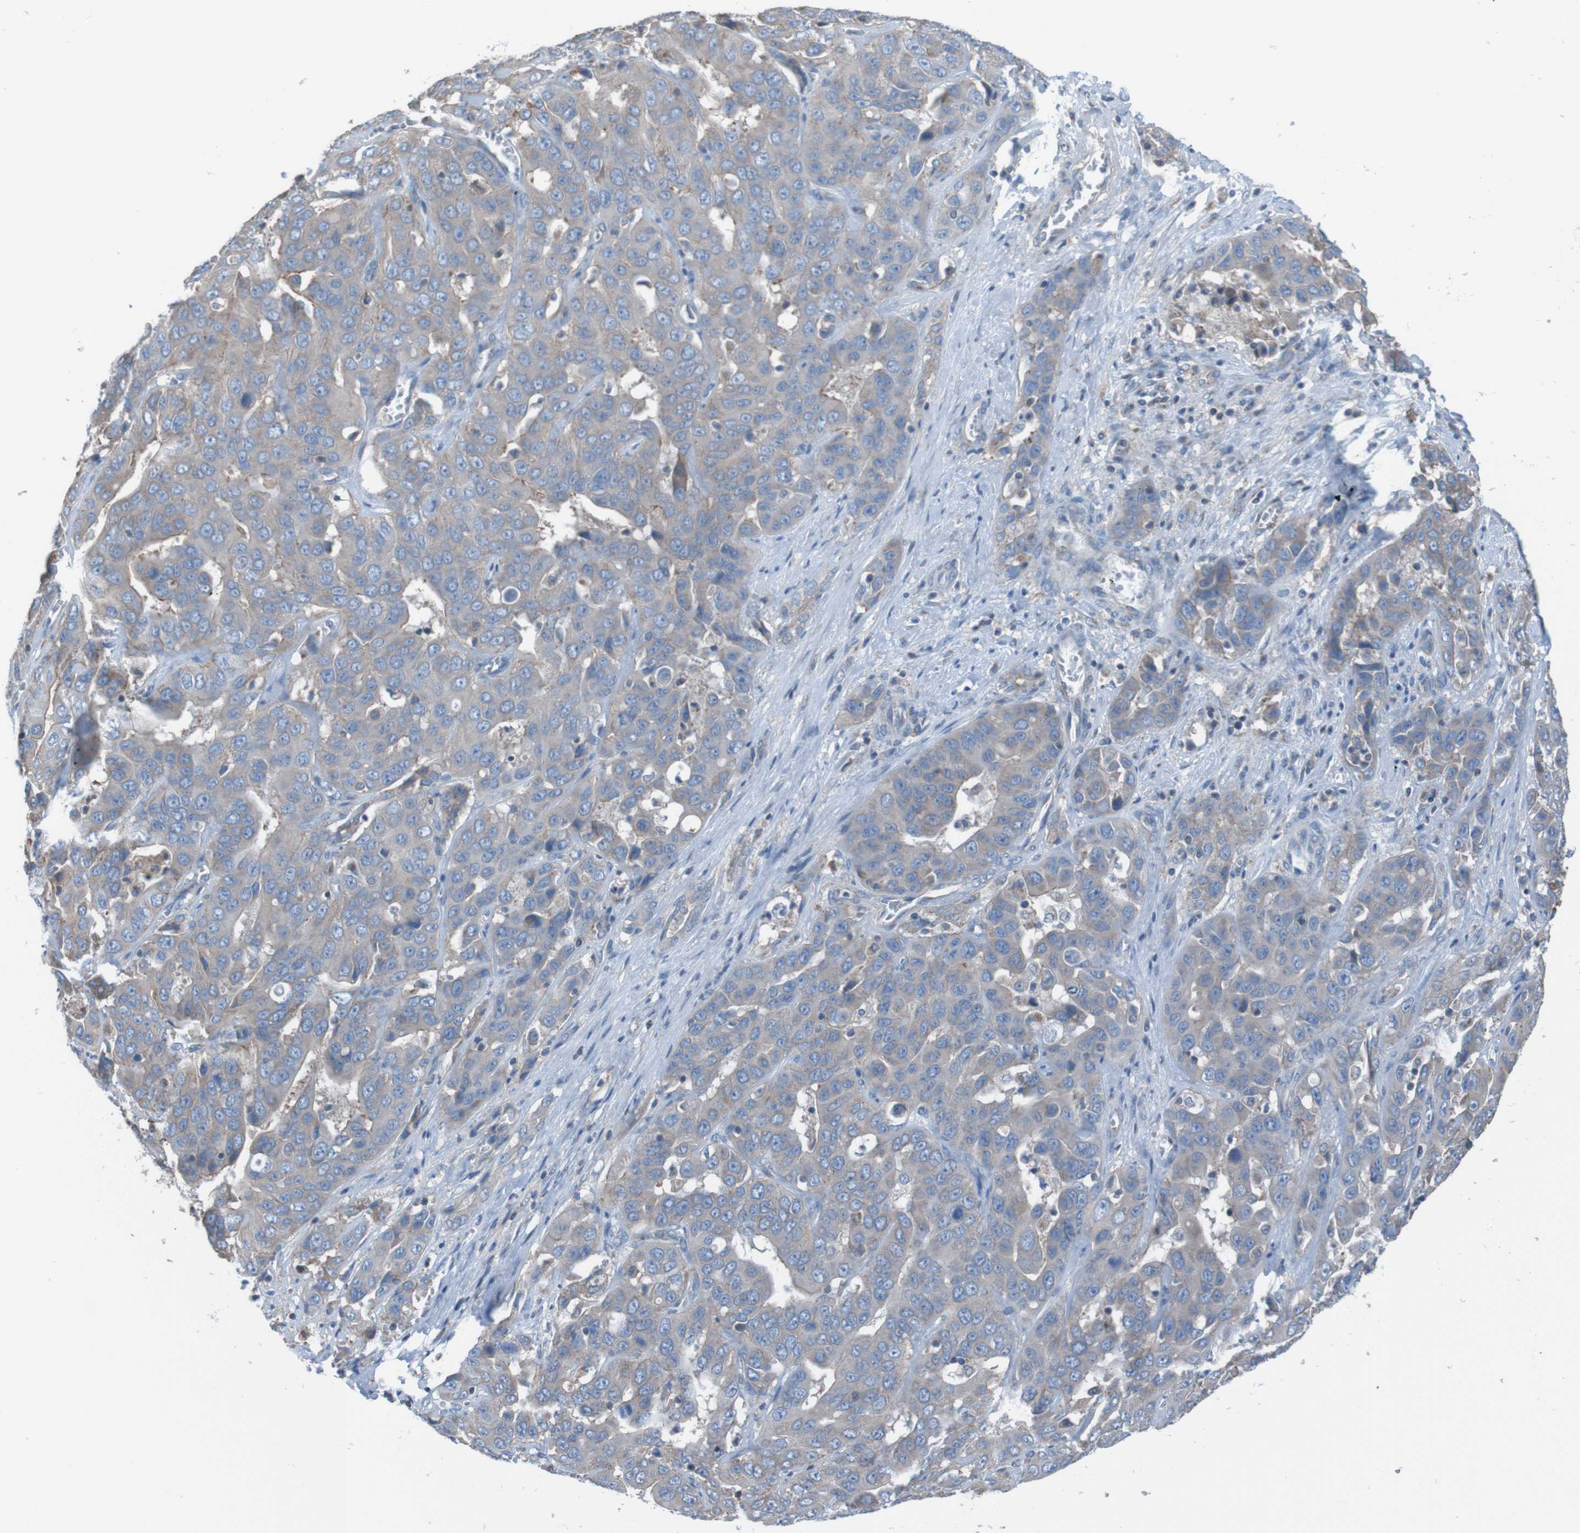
{"staining": {"intensity": "weak", "quantity": ">75%", "location": "cytoplasmic/membranous"}, "tissue": "liver cancer", "cell_type": "Tumor cells", "image_type": "cancer", "snomed": [{"axis": "morphology", "description": "Cholangiocarcinoma"}, {"axis": "topography", "description": "Liver"}], "caption": "This histopathology image exhibits immunohistochemistry staining of human liver cholangiocarcinoma, with low weak cytoplasmic/membranous expression in about >75% of tumor cells.", "gene": "MINAR1", "patient": {"sex": "female", "age": 52}}